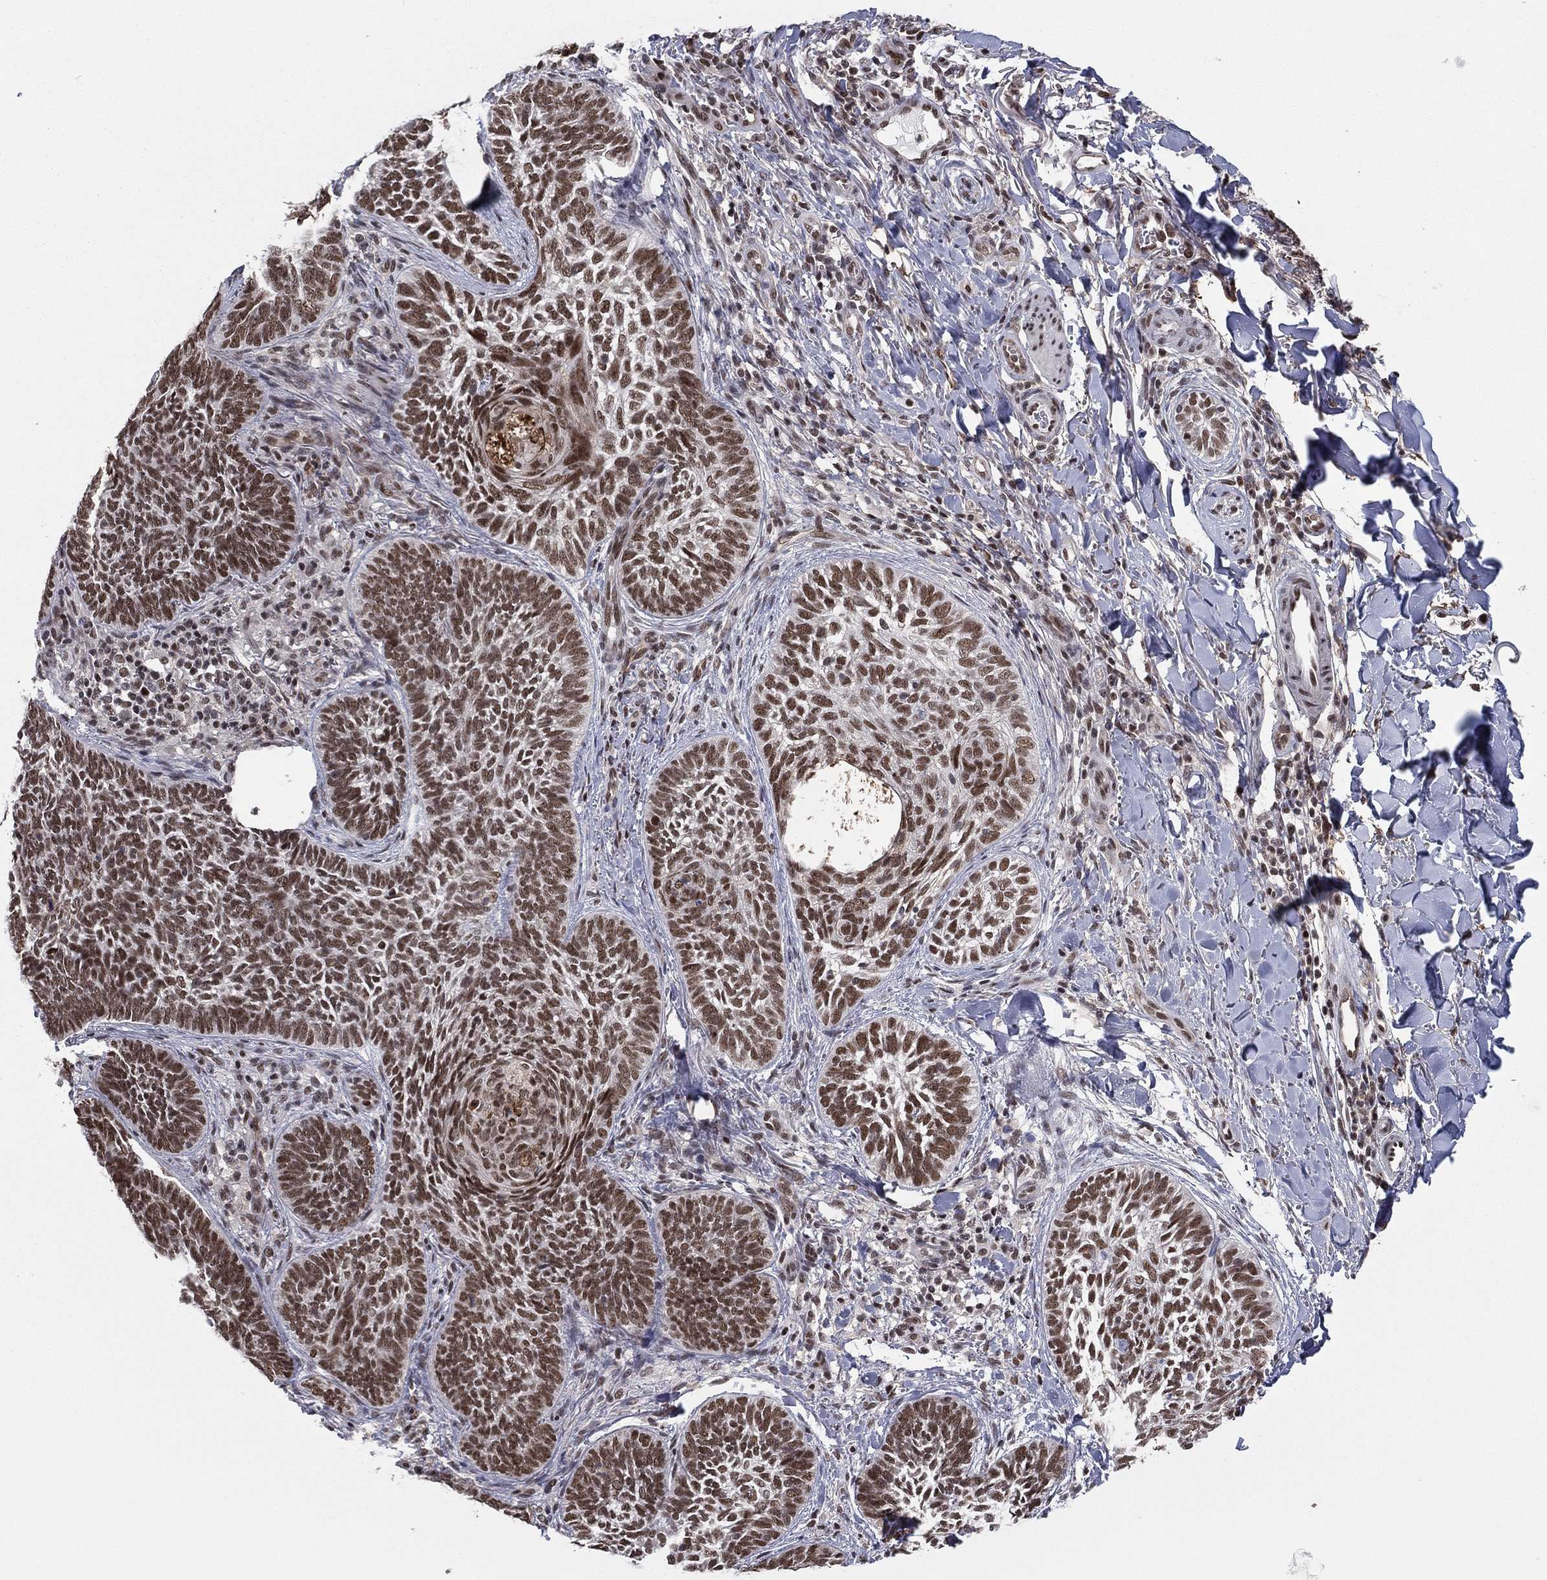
{"staining": {"intensity": "strong", "quantity": ">75%", "location": "nuclear"}, "tissue": "skin cancer", "cell_type": "Tumor cells", "image_type": "cancer", "snomed": [{"axis": "morphology", "description": "Normal tissue, NOS"}, {"axis": "morphology", "description": "Basal cell carcinoma"}, {"axis": "topography", "description": "Skin"}], "caption": "IHC micrograph of neoplastic tissue: human skin cancer (basal cell carcinoma) stained using immunohistochemistry displays high levels of strong protein expression localized specifically in the nuclear of tumor cells, appearing as a nuclear brown color.", "gene": "GPALPP1", "patient": {"sex": "male", "age": 46}}